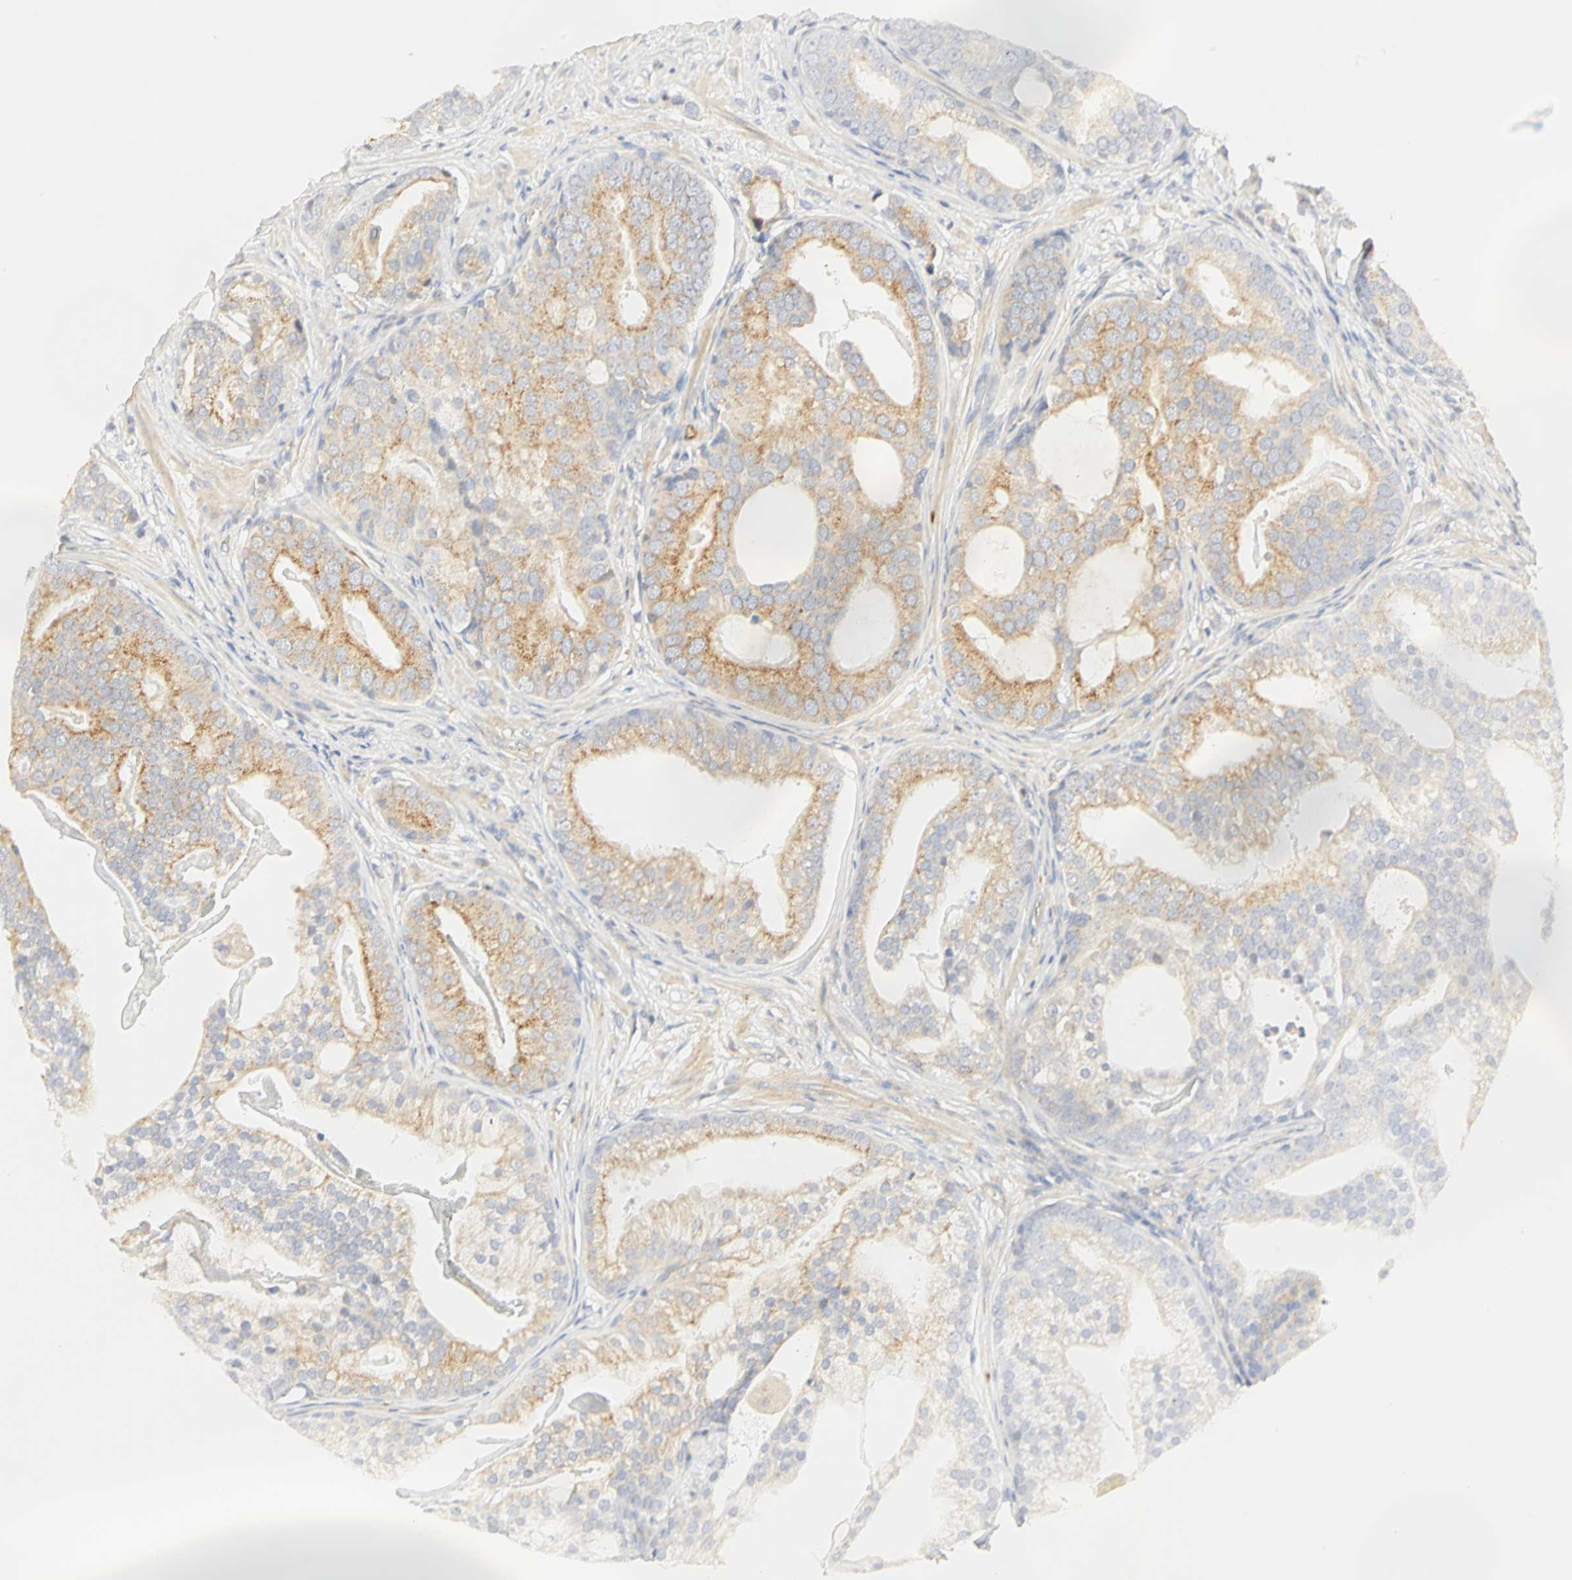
{"staining": {"intensity": "moderate", "quantity": ">75%", "location": "cytoplasmic/membranous"}, "tissue": "prostate cancer", "cell_type": "Tumor cells", "image_type": "cancer", "snomed": [{"axis": "morphology", "description": "Adenocarcinoma, Low grade"}, {"axis": "topography", "description": "Prostate"}], "caption": "DAB immunohistochemical staining of human prostate cancer exhibits moderate cytoplasmic/membranous protein positivity in approximately >75% of tumor cells.", "gene": "GNRH2", "patient": {"sex": "male", "age": 58}}